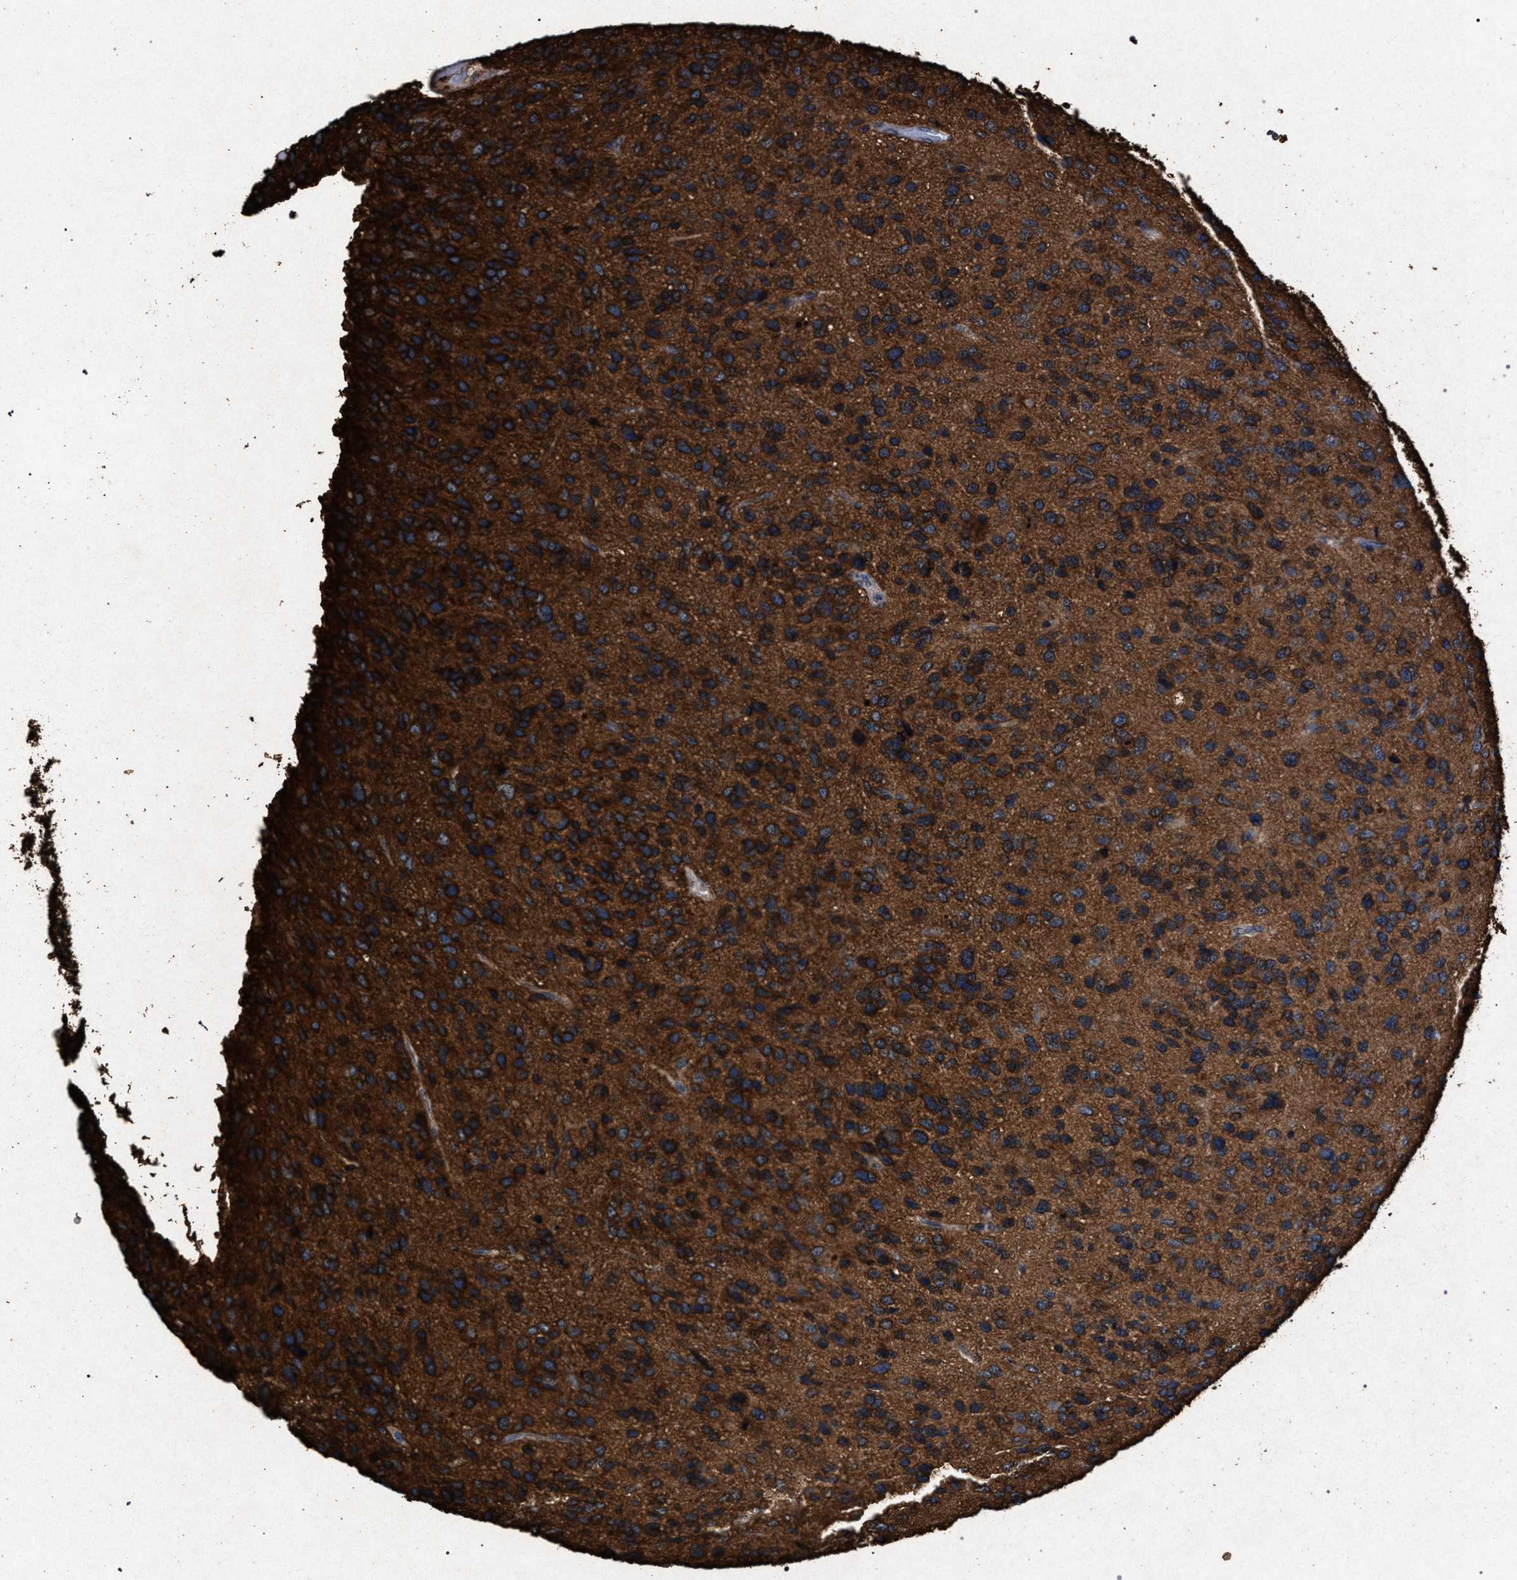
{"staining": {"intensity": "strong", "quantity": ">75%", "location": "cytoplasmic/membranous"}, "tissue": "glioma", "cell_type": "Tumor cells", "image_type": "cancer", "snomed": [{"axis": "morphology", "description": "Glioma, malignant, High grade"}, {"axis": "topography", "description": "Brain"}], "caption": "Immunohistochemical staining of high-grade glioma (malignant) shows high levels of strong cytoplasmic/membranous protein positivity in about >75% of tumor cells.", "gene": "MARCKS", "patient": {"sex": "female", "age": 58}}